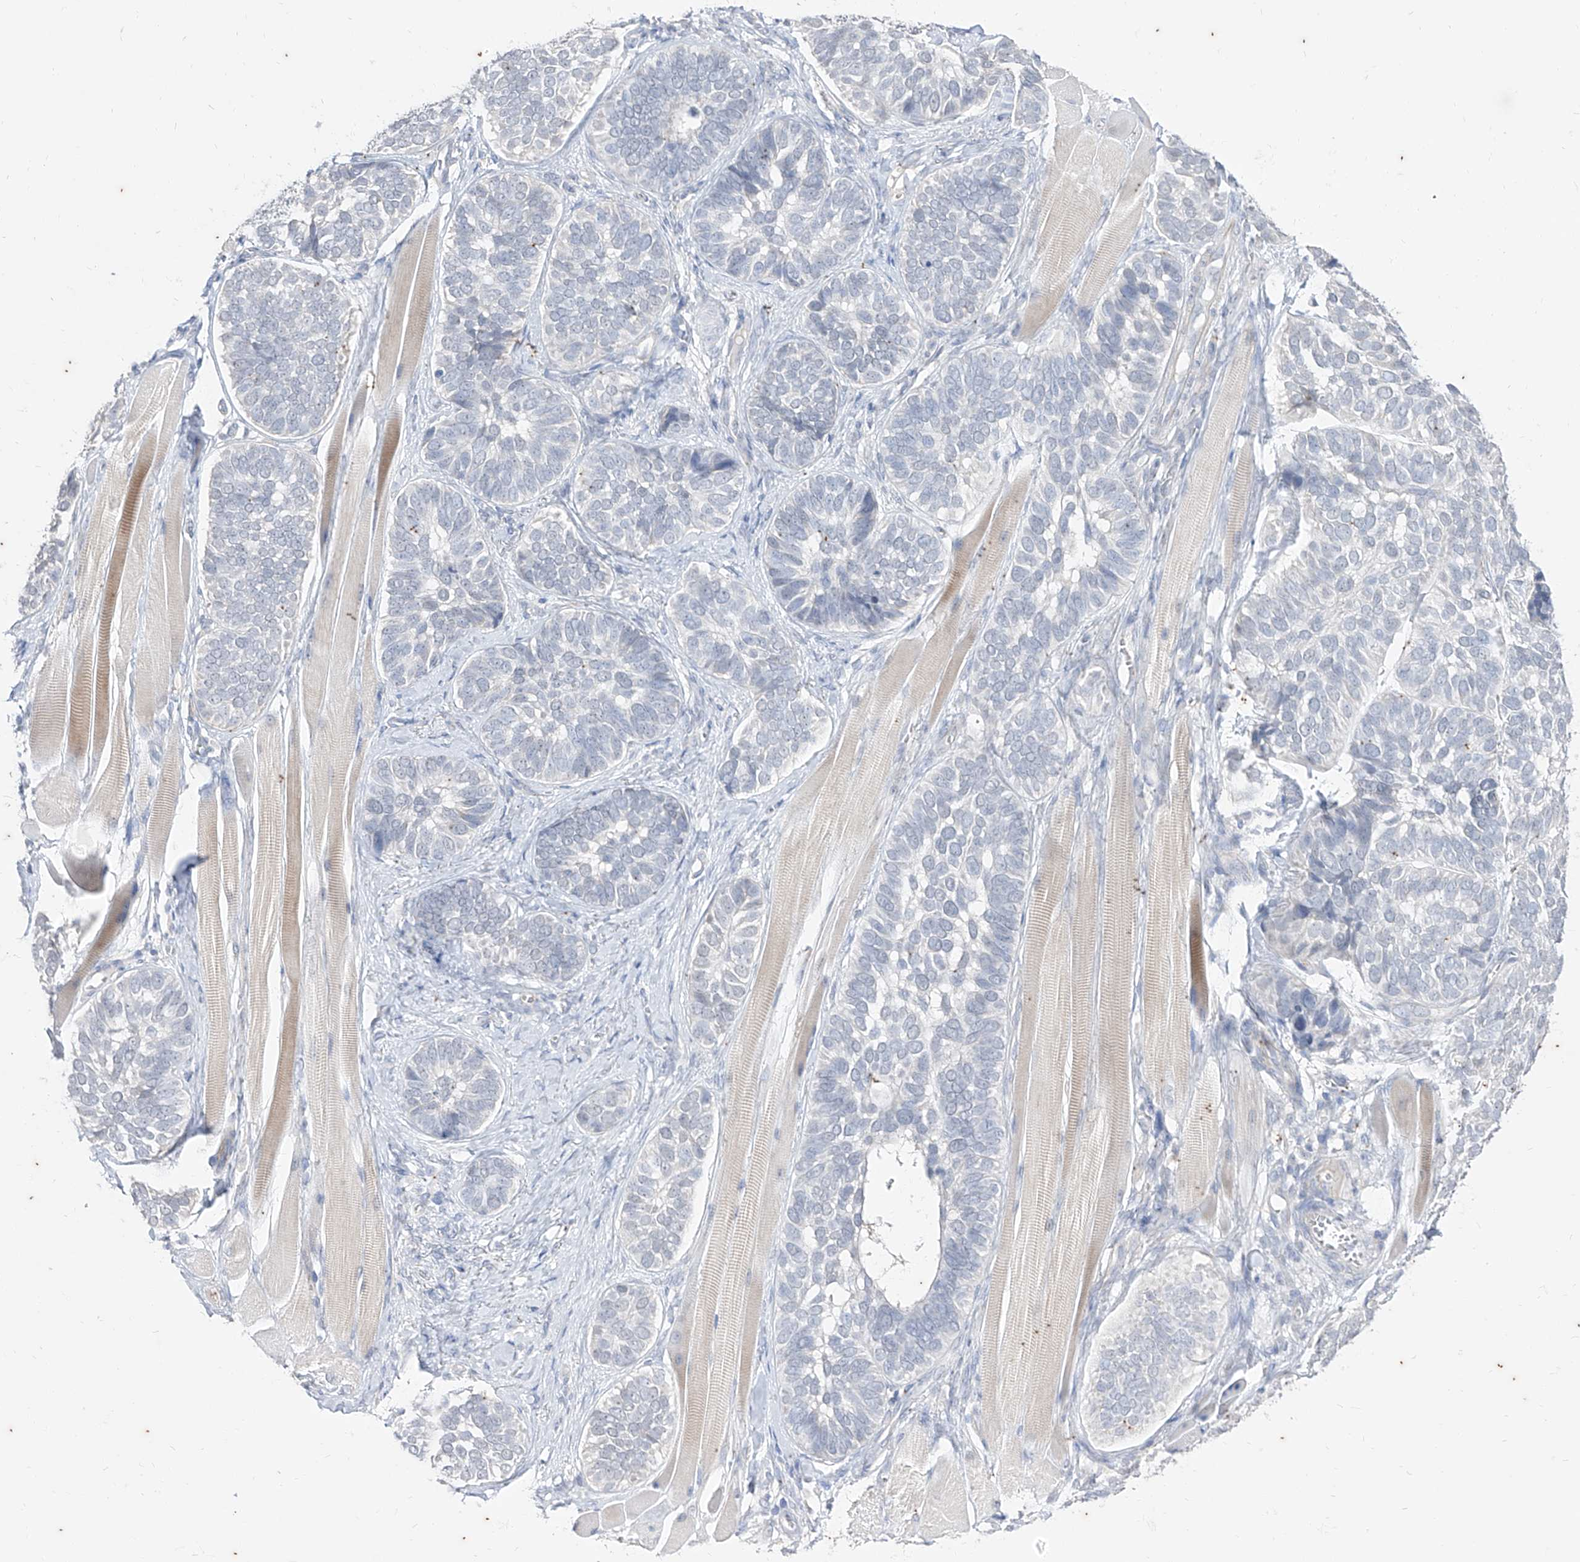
{"staining": {"intensity": "negative", "quantity": "none", "location": "none"}, "tissue": "skin cancer", "cell_type": "Tumor cells", "image_type": "cancer", "snomed": [{"axis": "morphology", "description": "Basal cell carcinoma"}, {"axis": "topography", "description": "Skin"}], "caption": "Tumor cells show no significant protein expression in skin cancer (basal cell carcinoma).", "gene": "PHF20L1", "patient": {"sex": "male", "age": 62}}